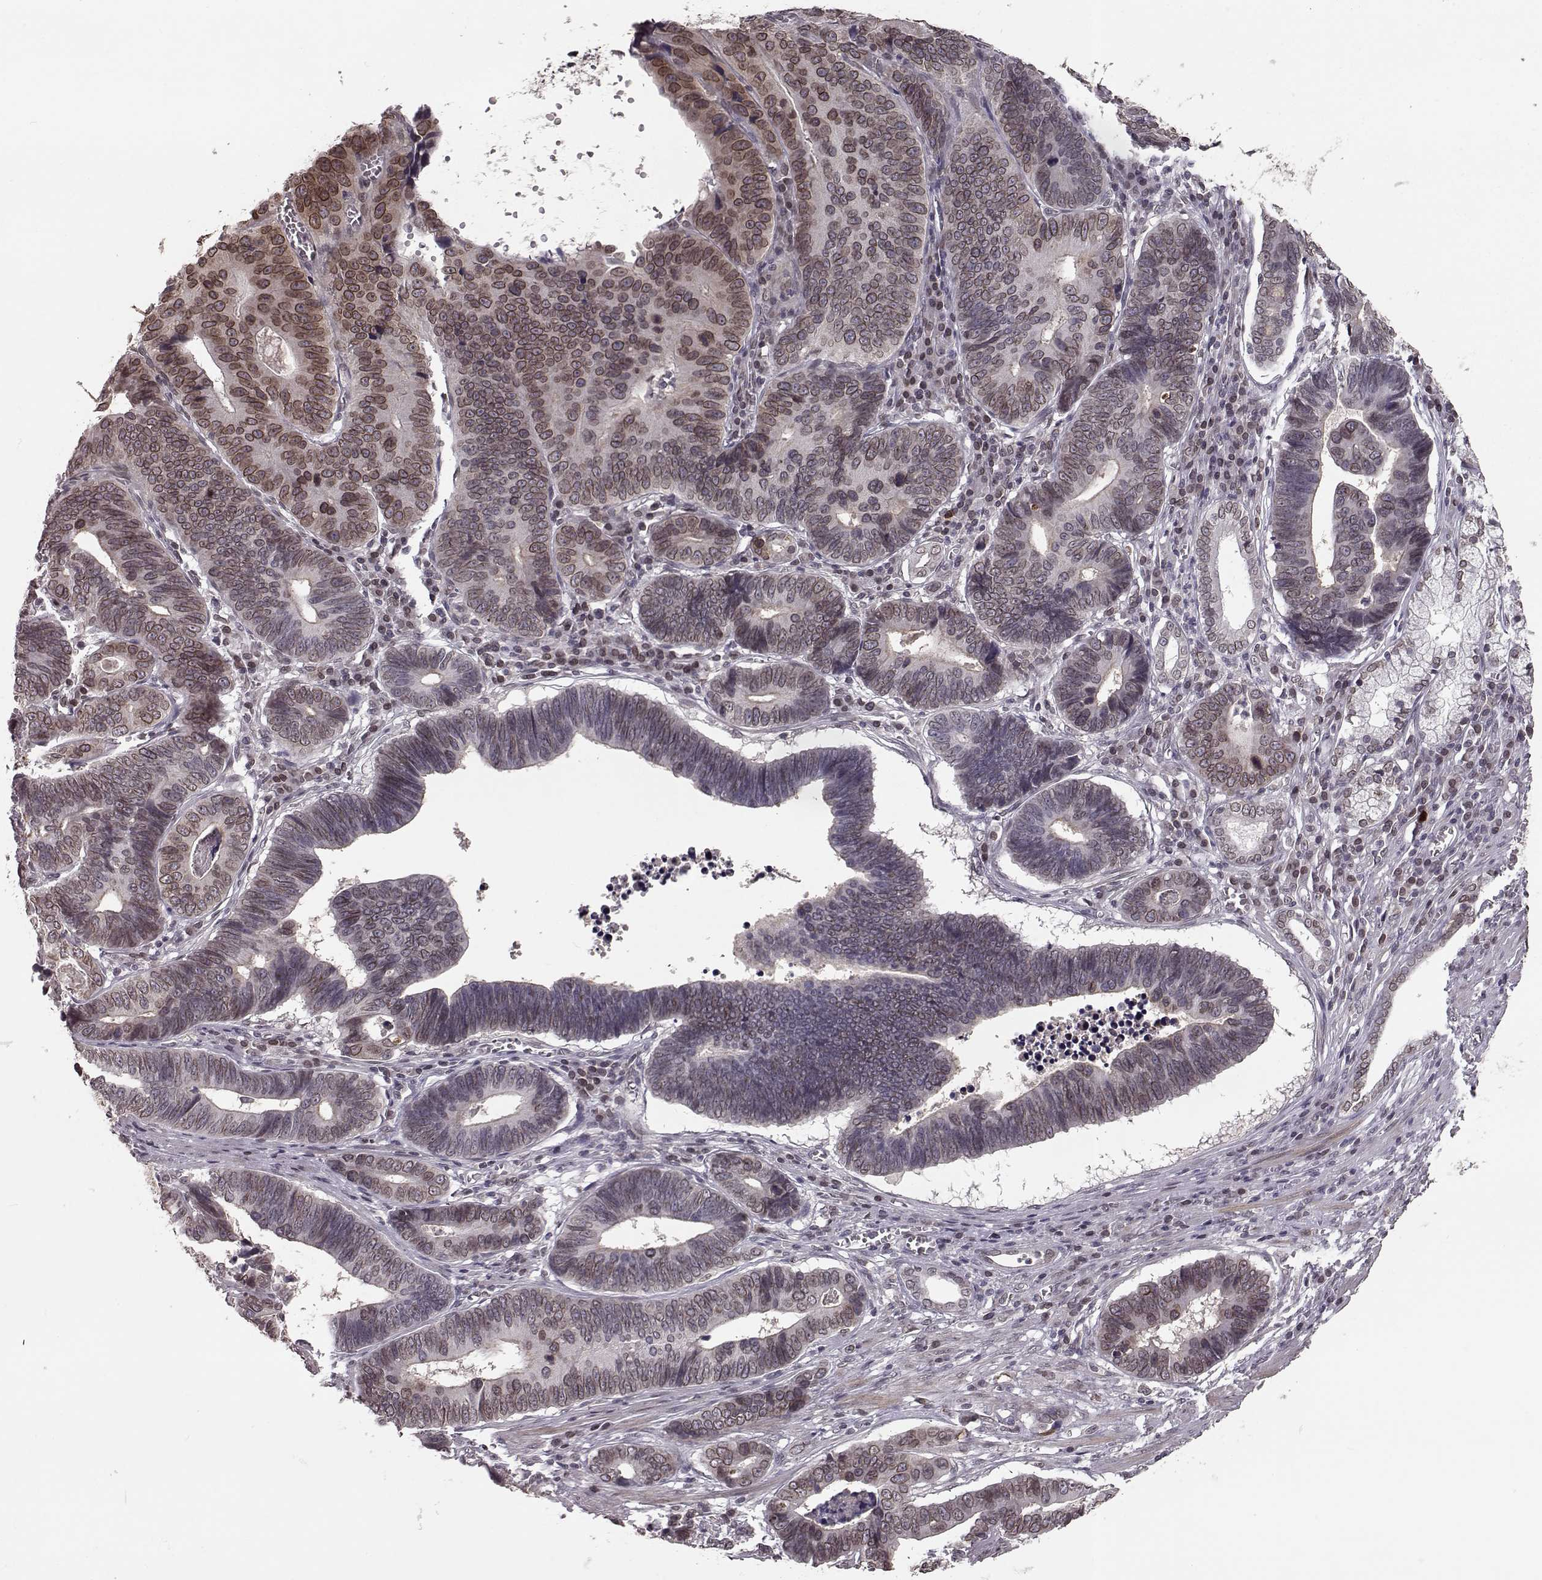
{"staining": {"intensity": "moderate", "quantity": ">75%", "location": "cytoplasmic/membranous,nuclear"}, "tissue": "stomach cancer", "cell_type": "Tumor cells", "image_type": "cancer", "snomed": [{"axis": "morphology", "description": "Adenocarcinoma, NOS"}, {"axis": "topography", "description": "Stomach"}], "caption": "Protein expression analysis of stomach cancer (adenocarcinoma) reveals moderate cytoplasmic/membranous and nuclear staining in approximately >75% of tumor cells. The staining is performed using DAB (3,3'-diaminobenzidine) brown chromogen to label protein expression. The nuclei are counter-stained blue using hematoxylin.", "gene": "NUP37", "patient": {"sex": "male", "age": 84}}